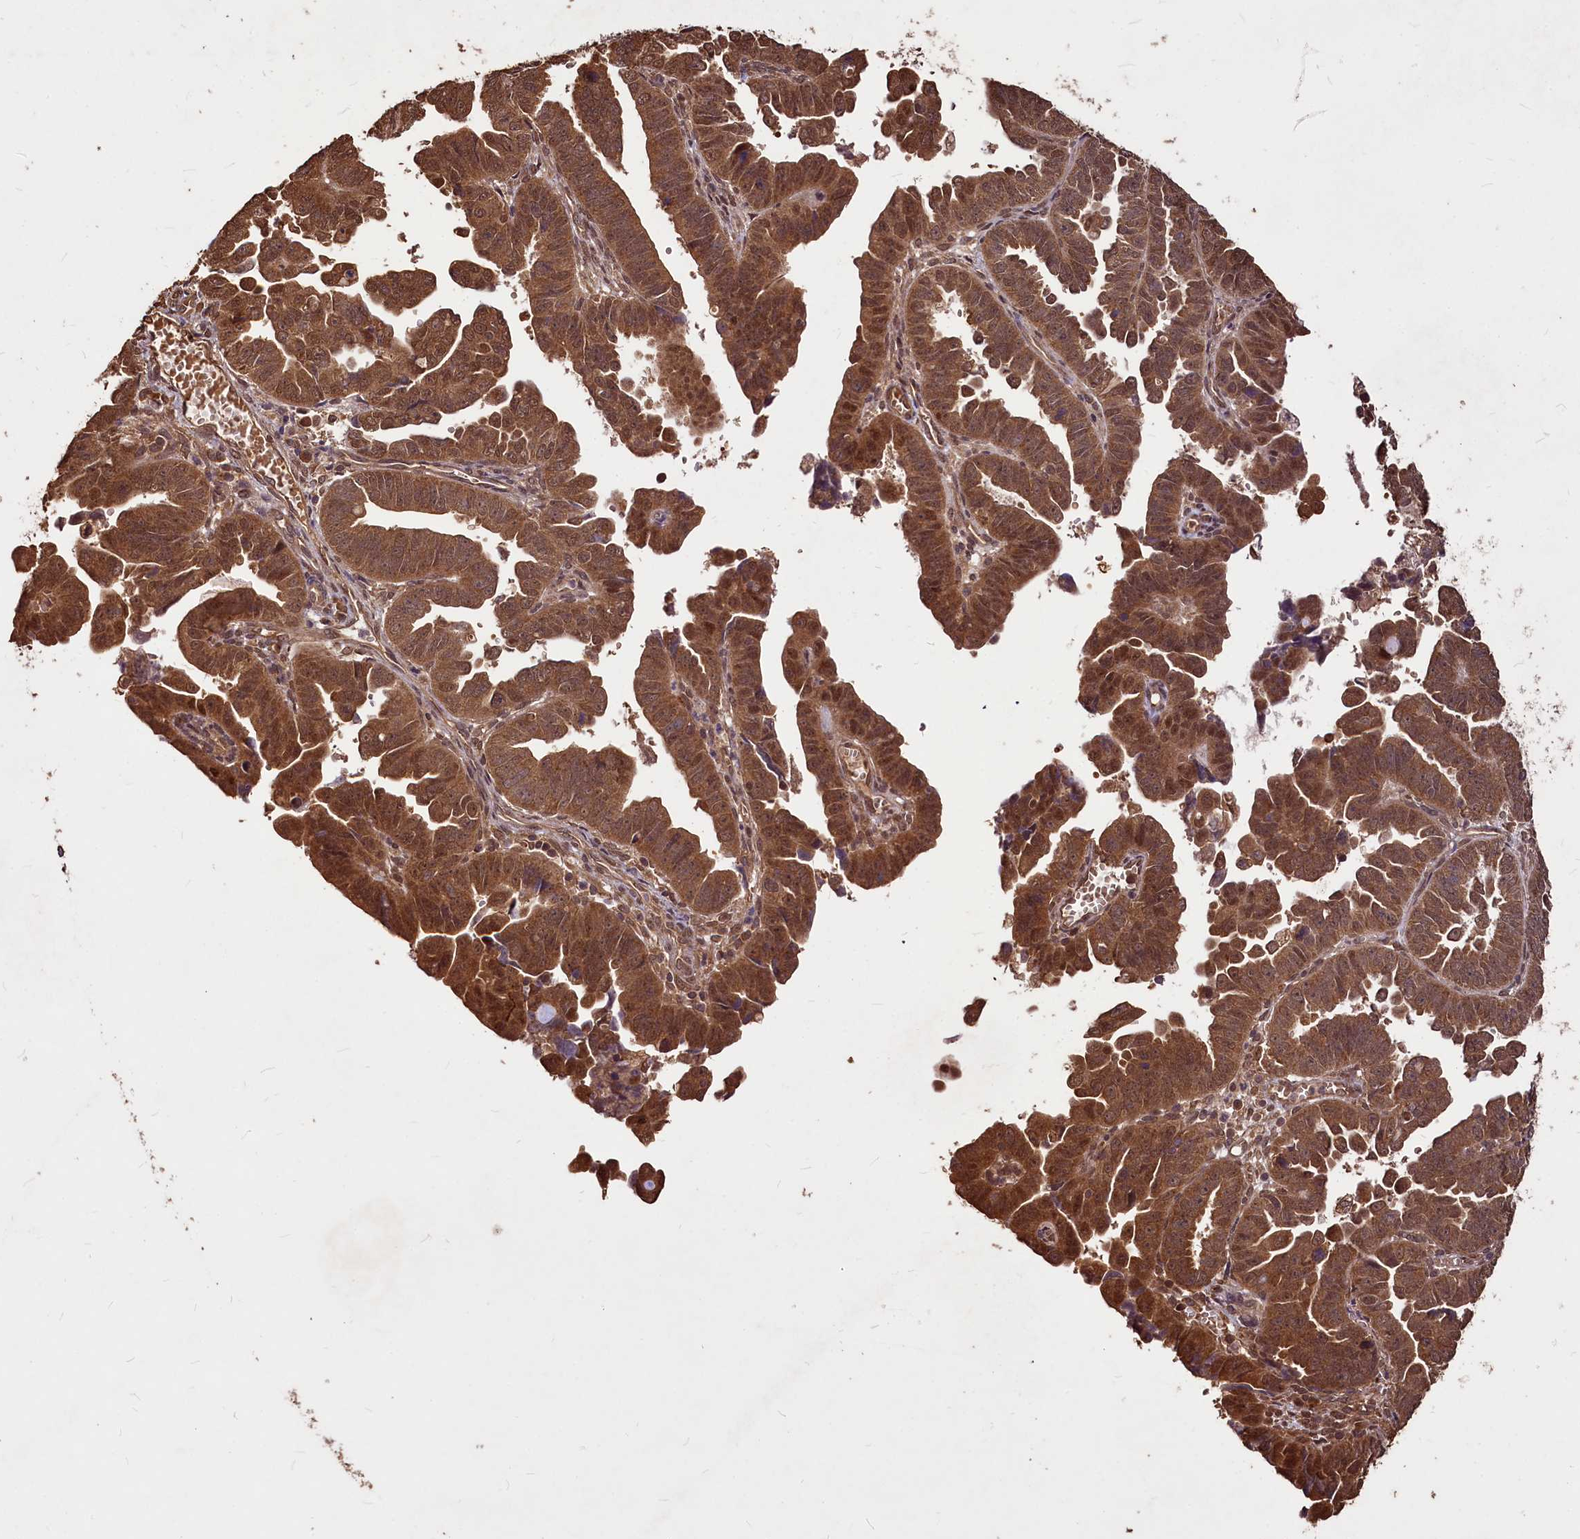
{"staining": {"intensity": "moderate", "quantity": ">75%", "location": "cytoplasmic/membranous,nuclear"}, "tissue": "endometrial cancer", "cell_type": "Tumor cells", "image_type": "cancer", "snomed": [{"axis": "morphology", "description": "Adenocarcinoma, NOS"}, {"axis": "topography", "description": "Endometrium"}], "caption": "Immunohistochemistry (IHC) image of human endometrial cancer stained for a protein (brown), which exhibits medium levels of moderate cytoplasmic/membranous and nuclear staining in approximately >75% of tumor cells.", "gene": "VPS51", "patient": {"sex": "female", "age": 75}}